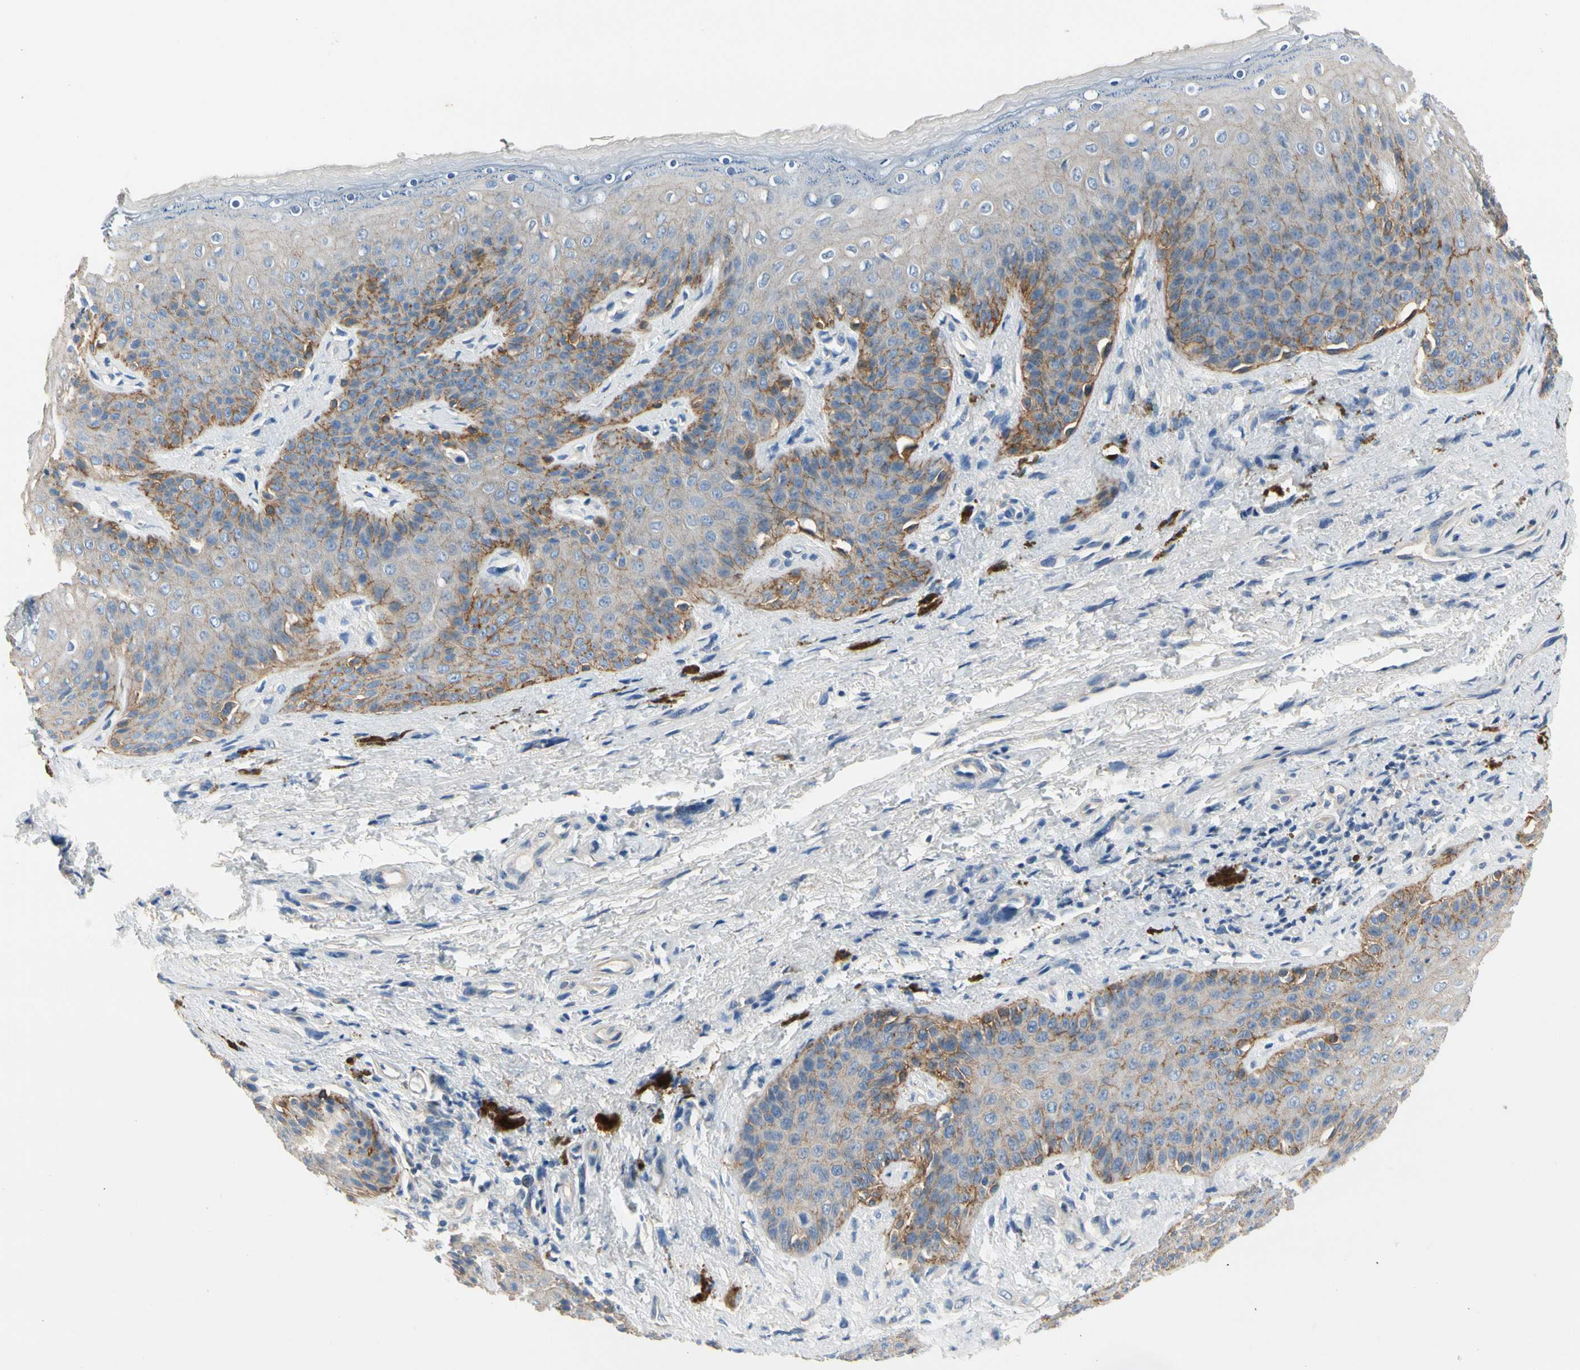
{"staining": {"intensity": "moderate", "quantity": "25%-75%", "location": "cytoplasmic/membranous"}, "tissue": "skin", "cell_type": "Epidermal cells", "image_type": "normal", "snomed": [{"axis": "morphology", "description": "Normal tissue, NOS"}, {"axis": "topography", "description": "Anal"}], "caption": "Immunohistochemistry (DAB) staining of normal skin reveals moderate cytoplasmic/membranous protein positivity in about 25%-75% of epidermal cells. The staining was performed using DAB (3,3'-diaminobenzidine) to visualize the protein expression in brown, while the nuclei were stained in blue with hematoxylin (Magnification: 20x).", "gene": "CA14", "patient": {"sex": "female", "age": 46}}